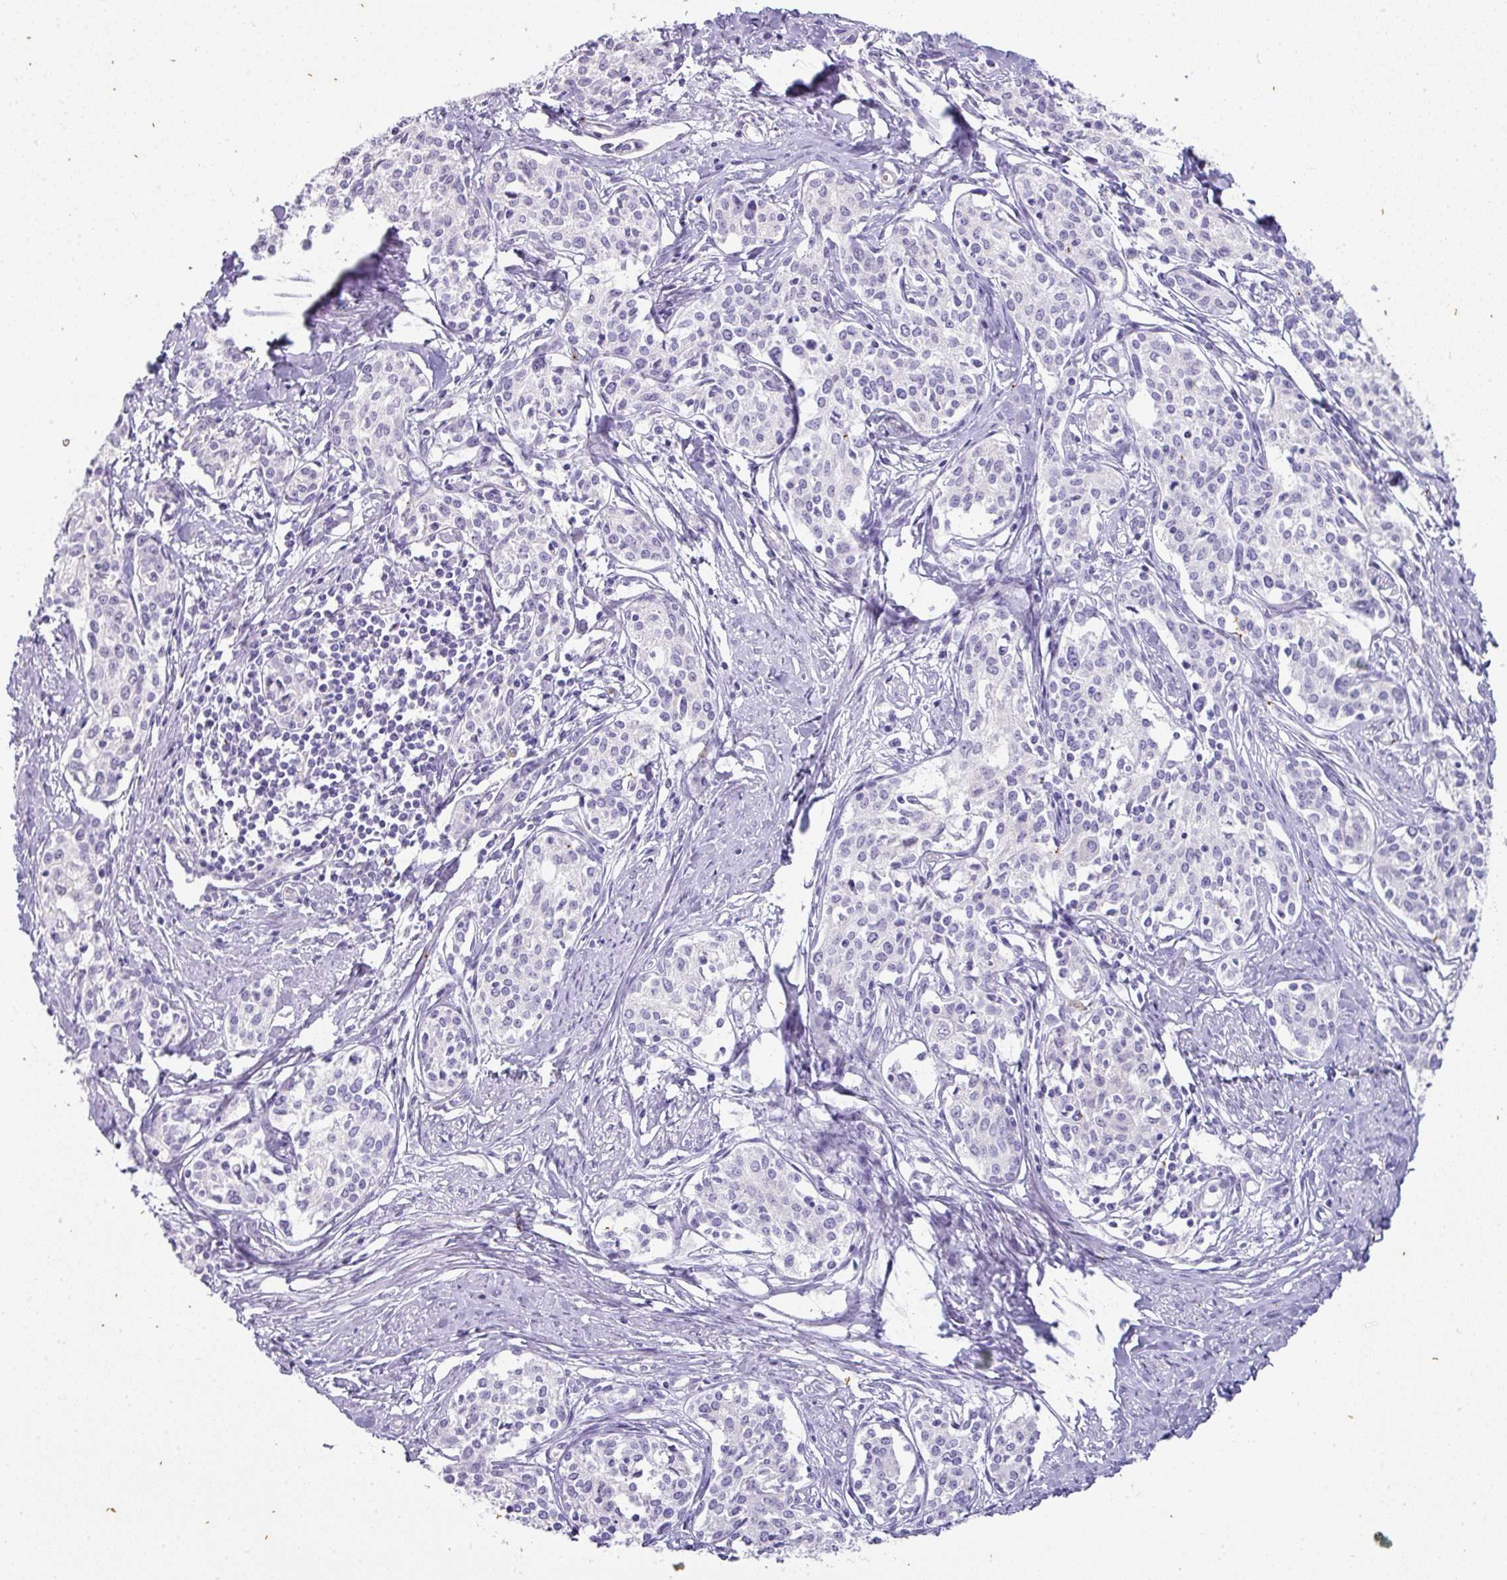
{"staining": {"intensity": "negative", "quantity": "none", "location": "none"}, "tissue": "cervical cancer", "cell_type": "Tumor cells", "image_type": "cancer", "snomed": [{"axis": "morphology", "description": "Squamous cell carcinoma, NOS"}, {"axis": "morphology", "description": "Adenocarcinoma, NOS"}, {"axis": "topography", "description": "Cervix"}], "caption": "The image demonstrates no significant positivity in tumor cells of cervical squamous cell carcinoma.", "gene": "OR52N1", "patient": {"sex": "female", "age": 52}}